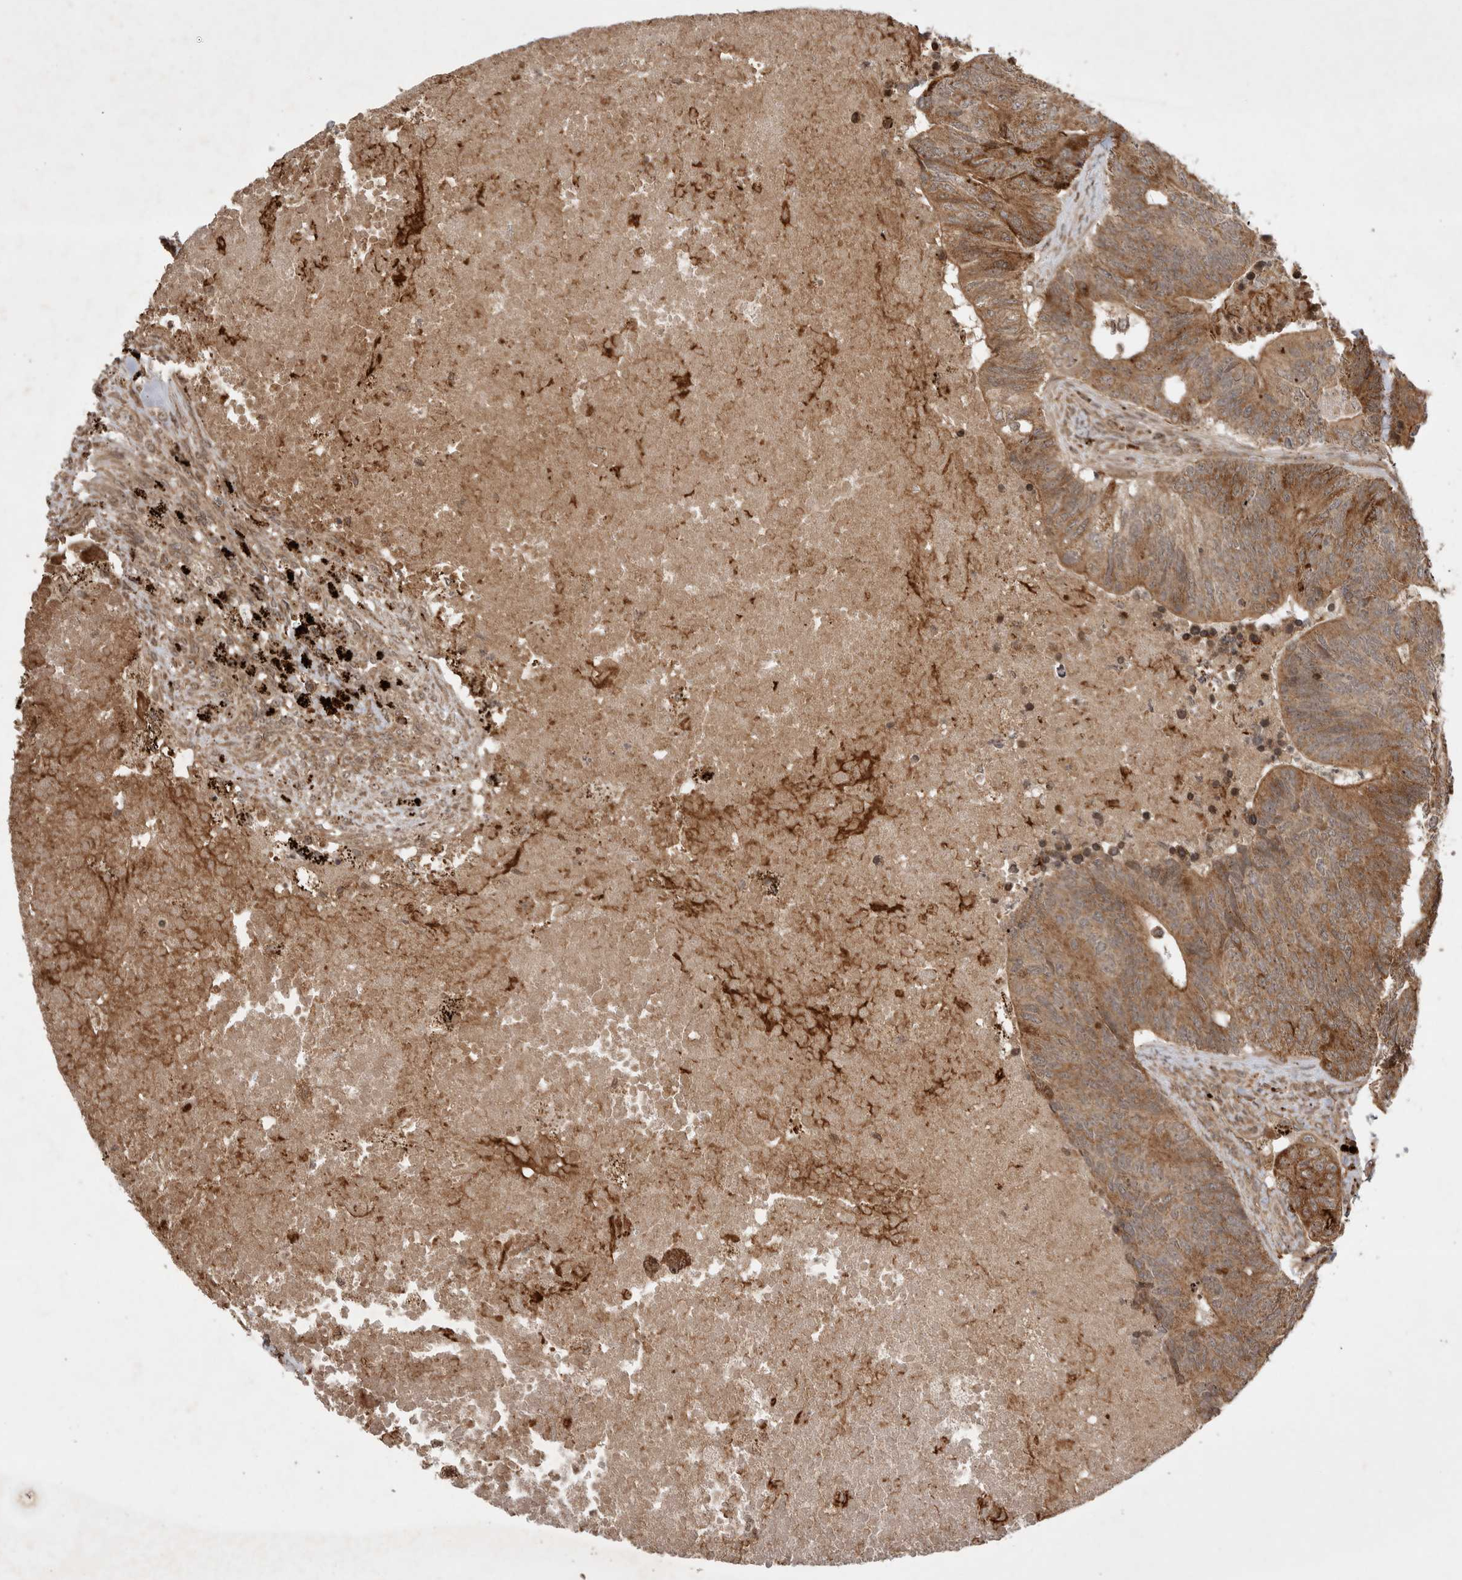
{"staining": {"intensity": "moderate", "quantity": ">75%", "location": "cytoplasmic/membranous"}, "tissue": "colorectal cancer", "cell_type": "Tumor cells", "image_type": "cancer", "snomed": [{"axis": "morphology", "description": "Adenocarcinoma, NOS"}, {"axis": "topography", "description": "Colon"}], "caption": "A high-resolution micrograph shows IHC staining of colorectal cancer (adenocarcinoma), which reveals moderate cytoplasmic/membranous staining in approximately >75% of tumor cells. Using DAB (3,3'-diaminobenzidine) (brown) and hematoxylin (blue) stains, captured at high magnification using brightfield microscopy.", "gene": "FAM221A", "patient": {"sex": "female", "age": 67}}